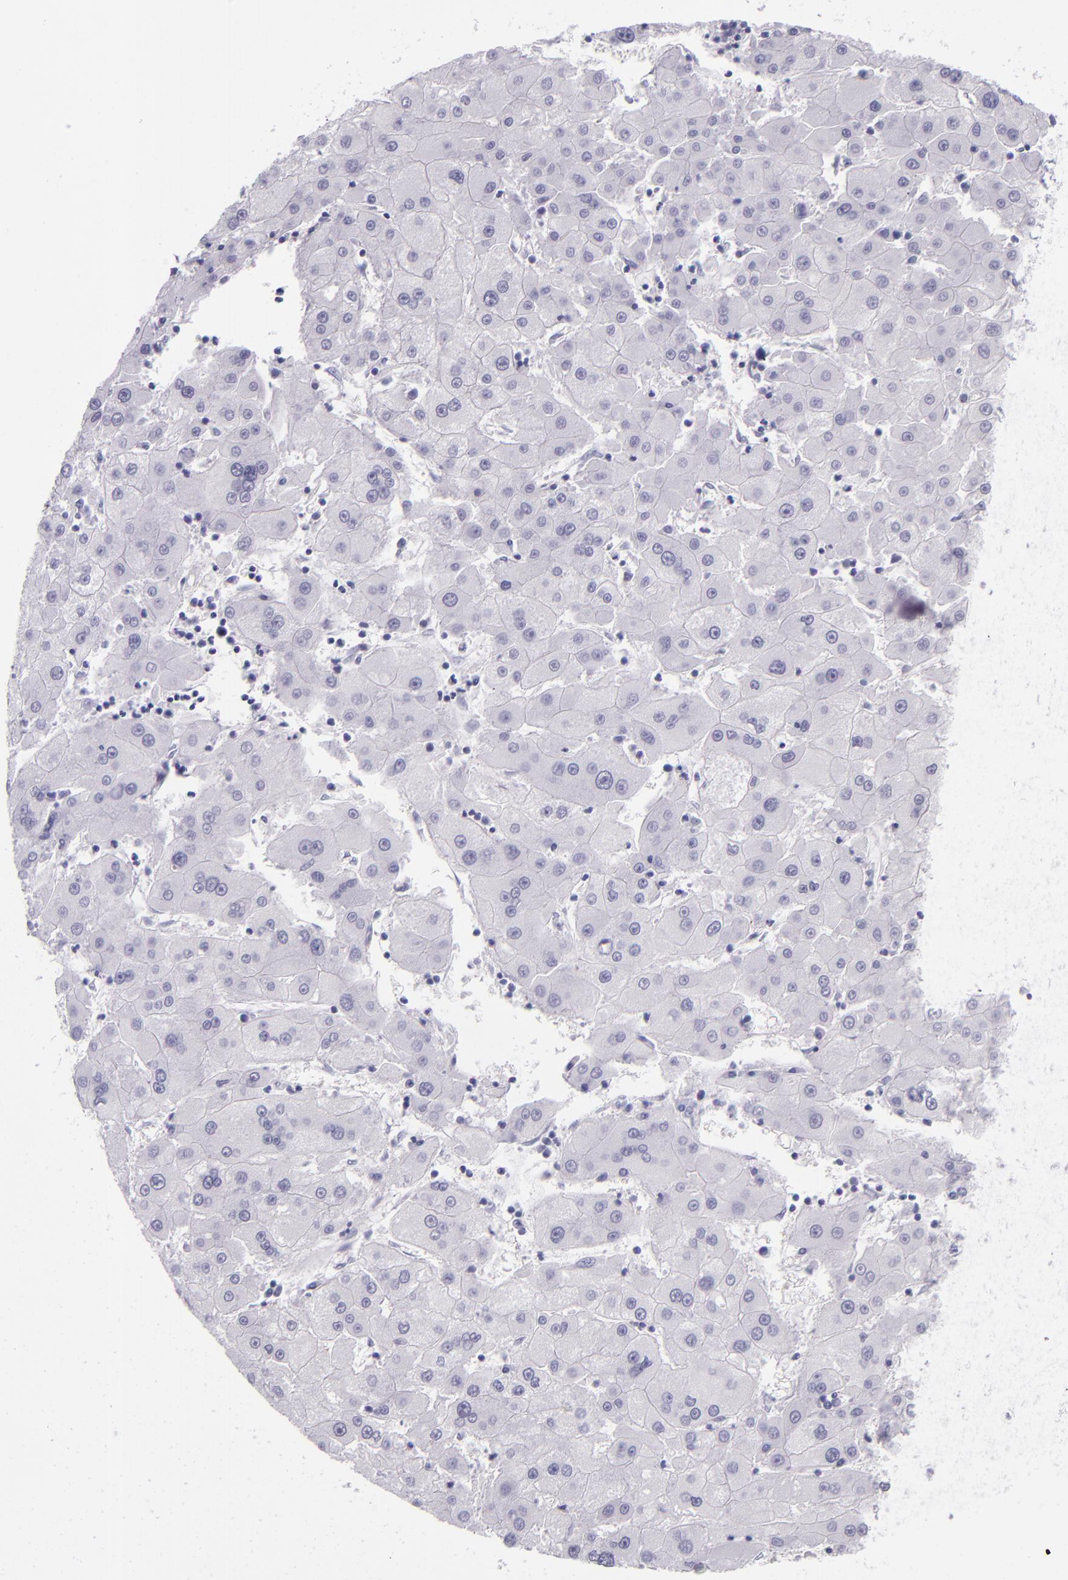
{"staining": {"intensity": "negative", "quantity": "none", "location": "none"}, "tissue": "liver cancer", "cell_type": "Tumor cells", "image_type": "cancer", "snomed": [{"axis": "morphology", "description": "Carcinoma, Hepatocellular, NOS"}, {"axis": "topography", "description": "Liver"}], "caption": "A high-resolution micrograph shows IHC staining of liver cancer, which demonstrates no significant positivity in tumor cells.", "gene": "CR2", "patient": {"sex": "male", "age": 72}}